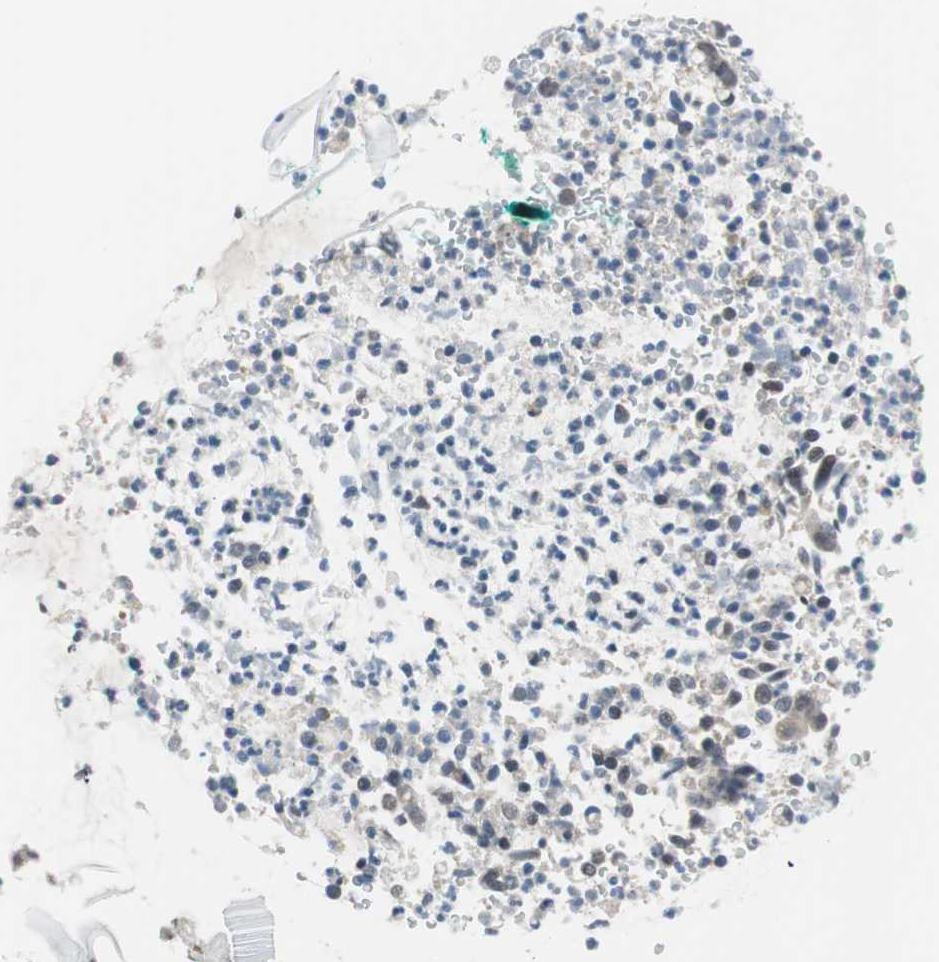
{"staining": {"intensity": "weak", "quantity": "25%-75%", "location": "nuclear"}, "tissue": "vagina", "cell_type": "Squamous epithelial cells", "image_type": "normal", "snomed": [{"axis": "morphology", "description": "Normal tissue, NOS"}, {"axis": "topography", "description": "Vagina"}], "caption": "Vagina stained for a protein (brown) shows weak nuclear positive expression in approximately 25%-75% of squamous epithelial cells.", "gene": "GRHL1", "patient": {"sex": "female", "age": 44}}